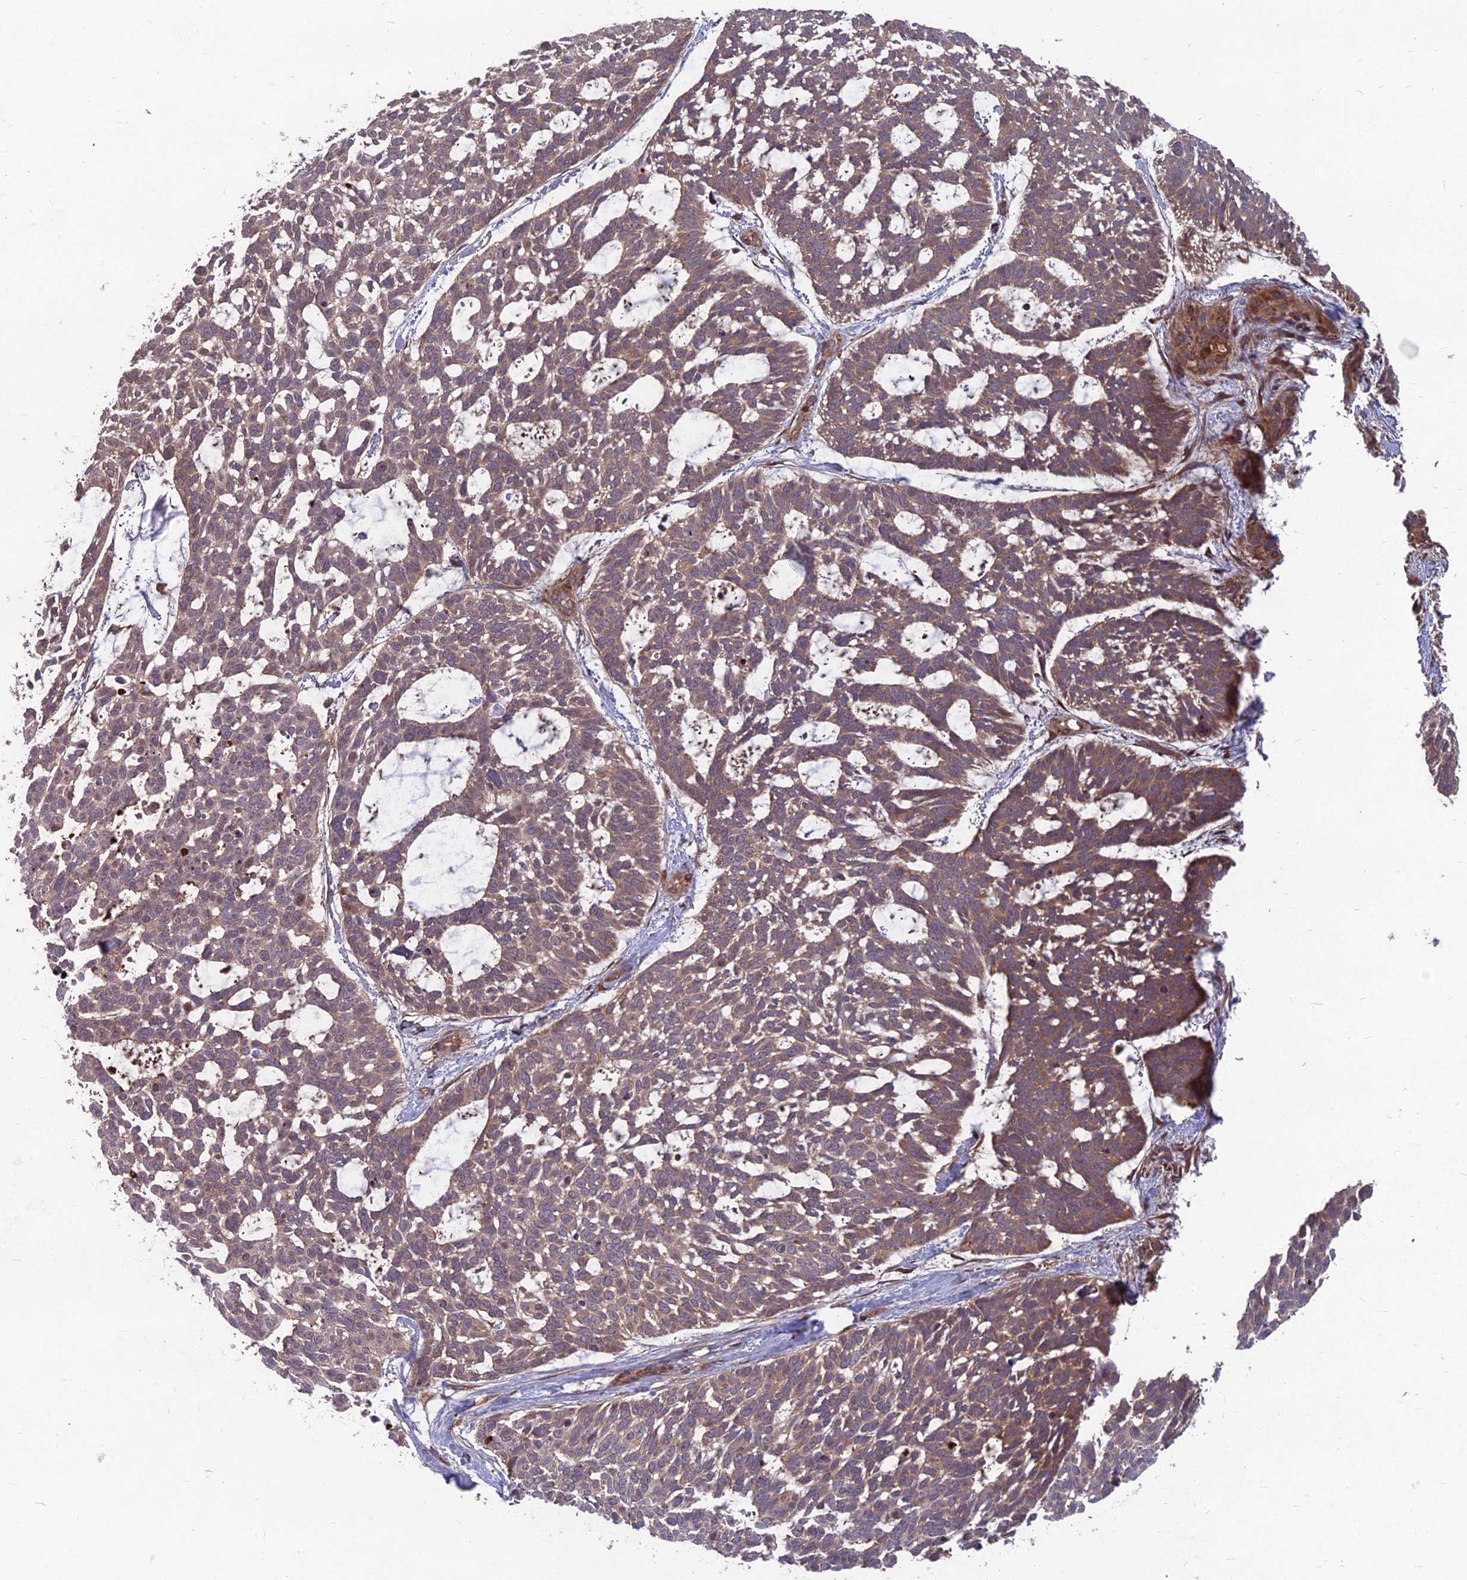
{"staining": {"intensity": "moderate", "quantity": "<25%", "location": "cytoplasmic/membranous"}, "tissue": "skin cancer", "cell_type": "Tumor cells", "image_type": "cancer", "snomed": [{"axis": "morphology", "description": "Basal cell carcinoma"}, {"axis": "topography", "description": "Skin"}], "caption": "Immunohistochemical staining of human basal cell carcinoma (skin) reveals low levels of moderate cytoplasmic/membranous protein staining in approximately <25% of tumor cells.", "gene": "MFSD8", "patient": {"sex": "male", "age": 88}}